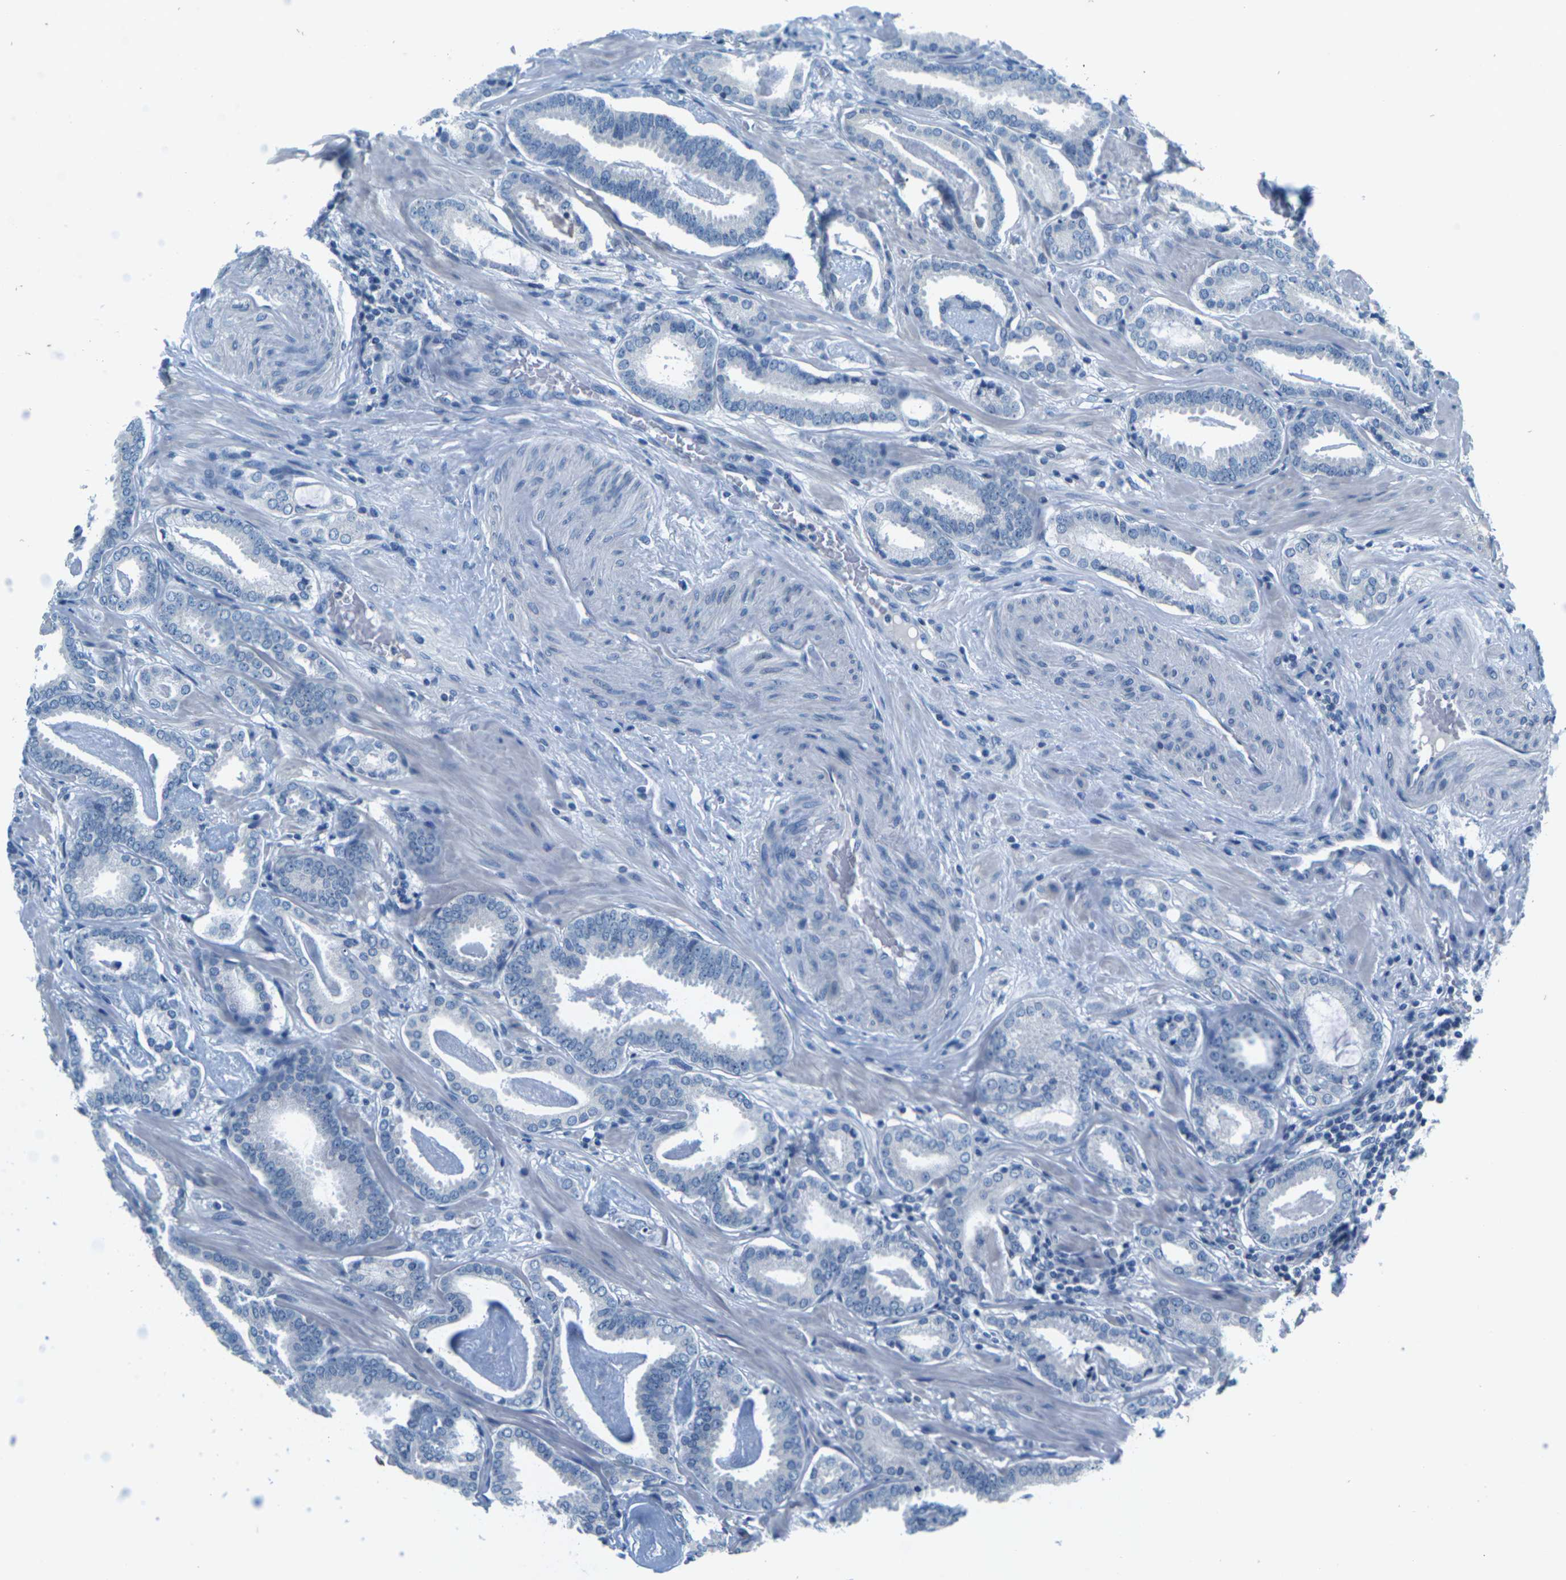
{"staining": {"intensity": "negative", "quantity": "none", "location": "none"}, "tissue": "prostate cancer", "cell_type": "Tumor cells", "image_type": "cancer", "snomed": [{"axis": "morphology", "description": "Adenocarcinoma, Low grade"}, {"axis": "topography", "description": "Prostate"}], "caption": "An immunohistochemistry (IHC) micrograph of prostate low-grade adenocarcinoma is shown. There is no staining in tumor cells of prostate low-grade adenocarcinoma.", "gene": "UMOD", "patient": {"sex": "male", "age": 53}}